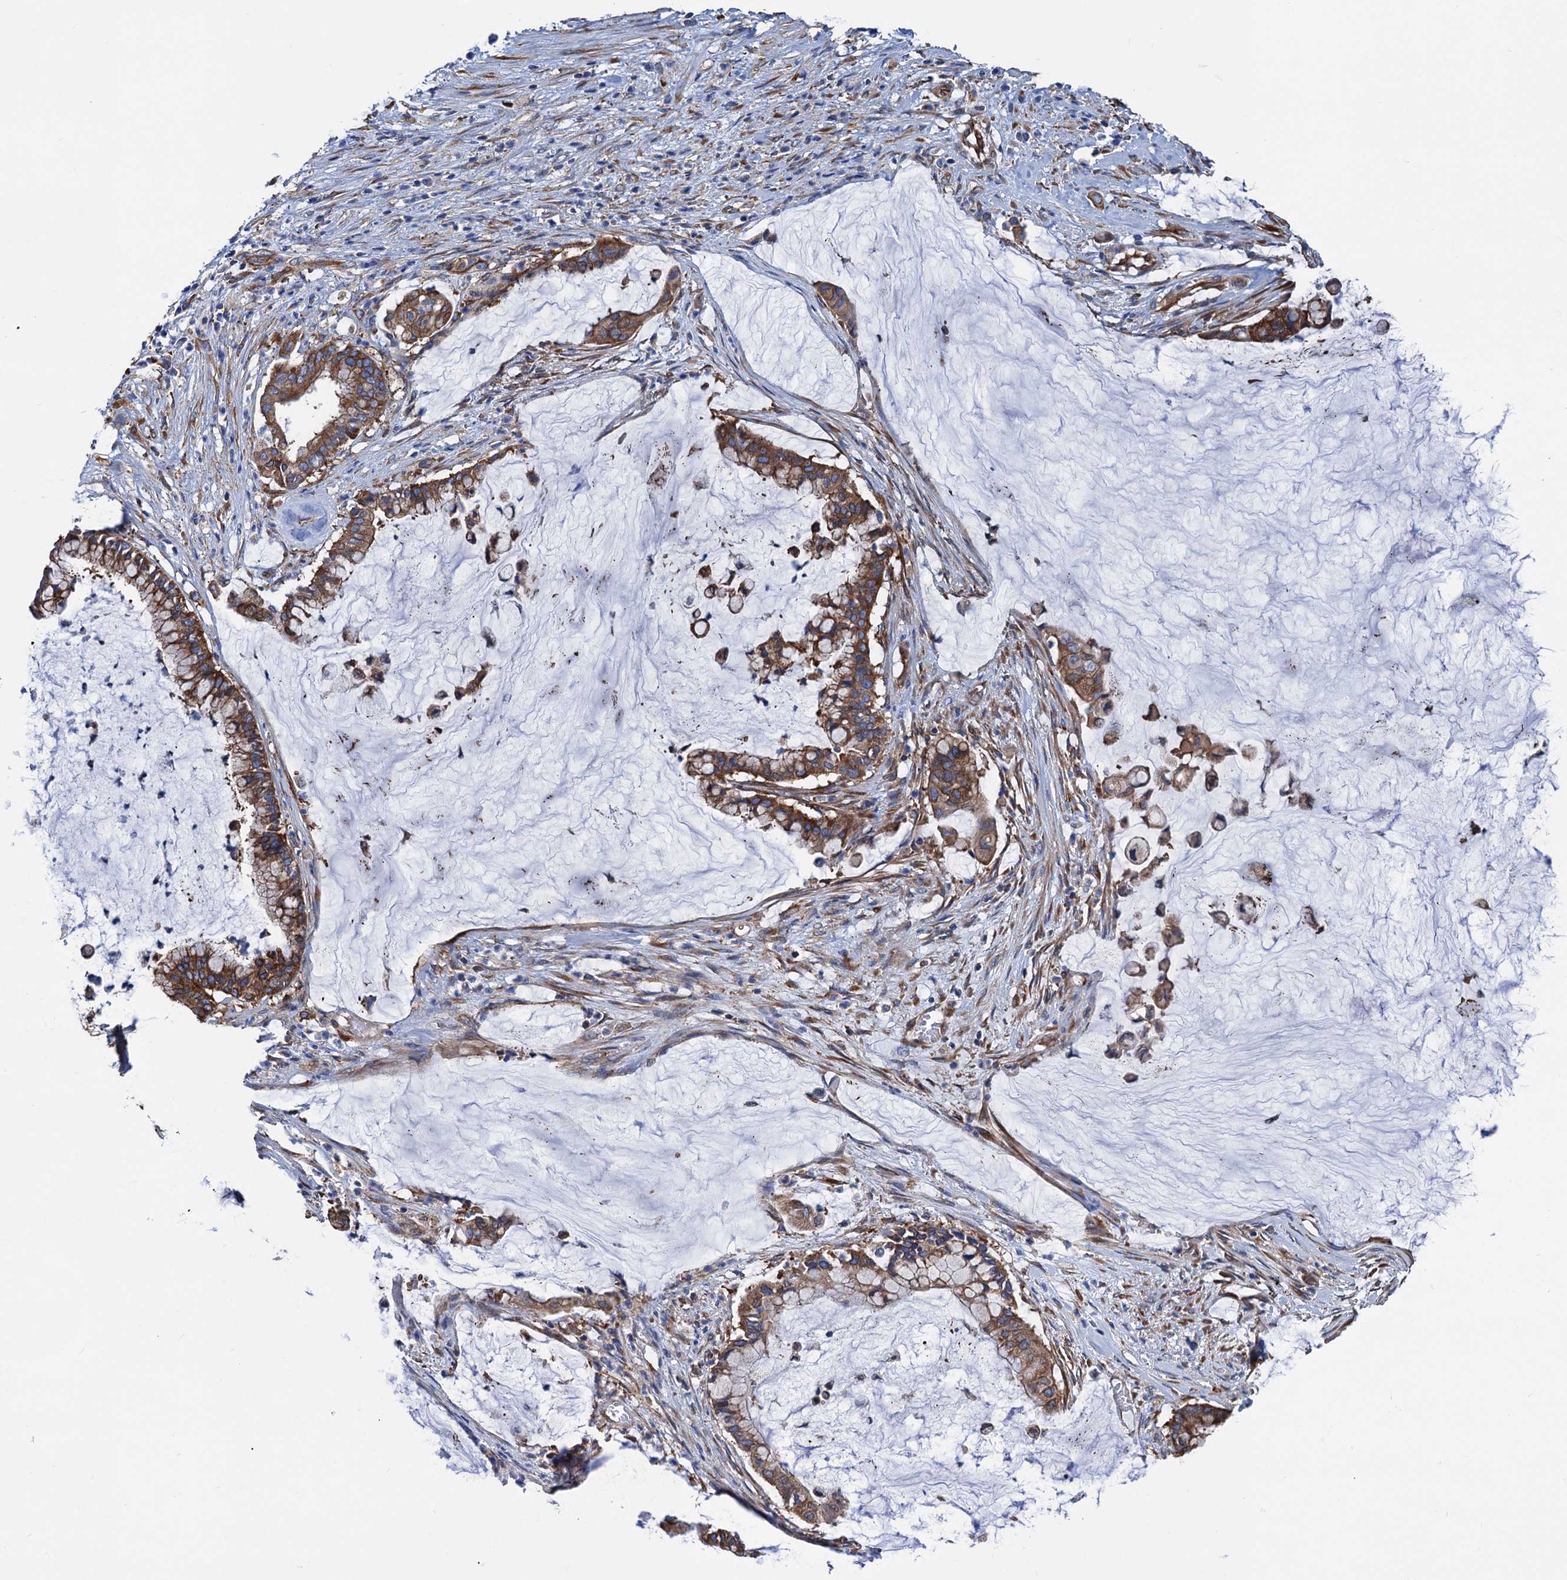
{"staining": {"intensity": "strong", "quantity": ">75%", "location": "cytoplasmic/membranous"}, "tissue": "pancreatic cancer", "cell_type": "Tumor cells", "image_type": "cancer", "snomed": [{"axis": "morphology", "description": "Adenocarcinoma, NOS"}, {"axis": "topography", "description": "Pancreas"}], "caption": "Pancreatic cancer stained with DAB IHC exhibits high levels of strong cytoplasmic/membranous staining in approximately >75% of tumor cells. The staining is performed using DAB (3,3'-diaminobenzidine) brown chromogen to label protein expression. The nuclei are counter-stained blue using hematoxylin.", "gene": "SLC12A7", "patient": {"sex": "male", "age": 41}}